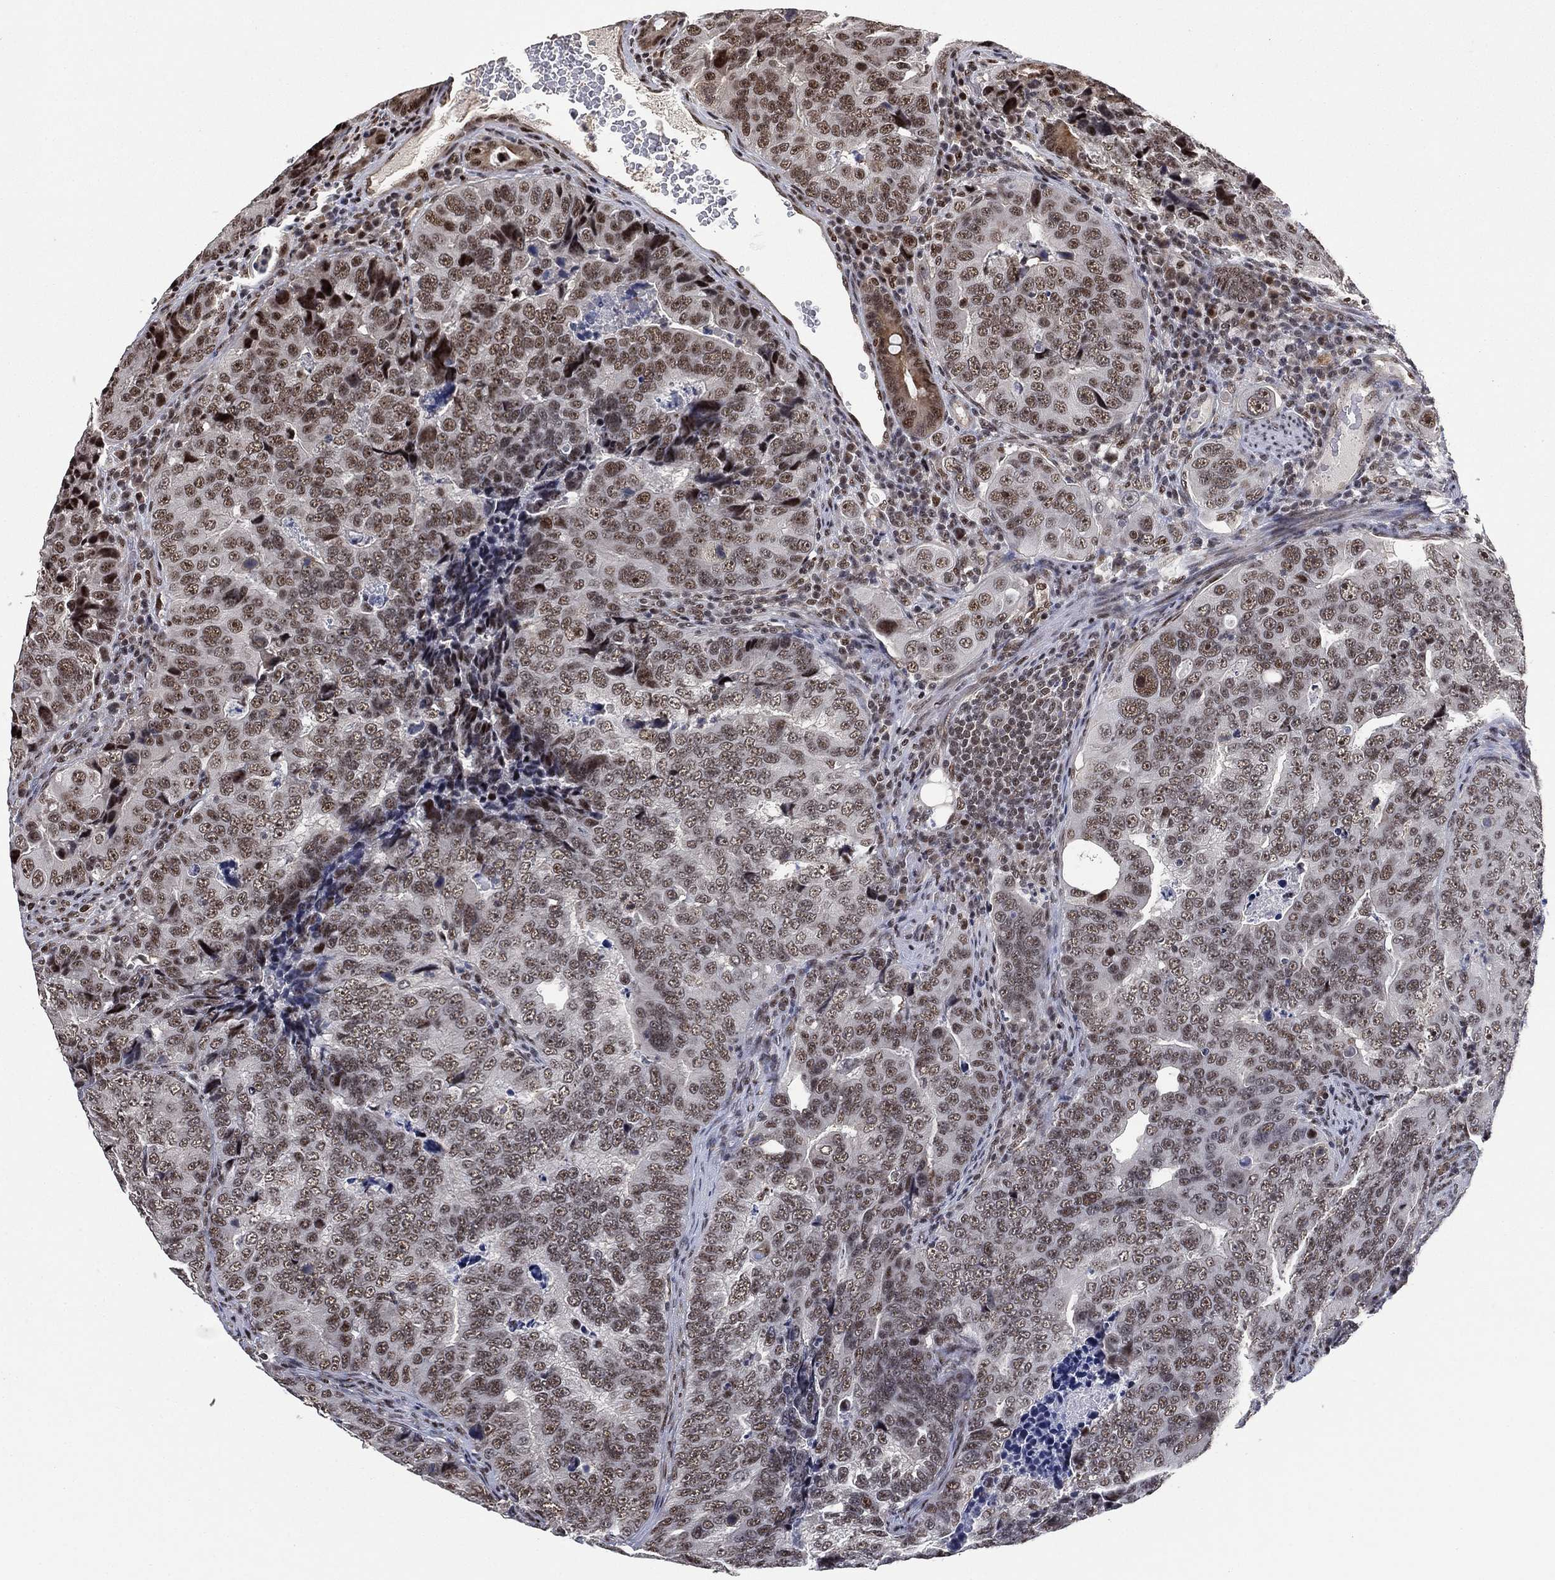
{"staining": {"intensity": "weak", "quantity": "25%-75%", "location": "nuclear"}, "tissue": "colorectal cancer", "cell_type": "Tumor cells", "image_type": "cancer", "snomed": [{"axis": "morphology", "description": "Adenocarcinoma, NOS"}, {"axis": "topography", "description": "Colon"}], "caption": "IHC staining of colorectal adenocarcinoma, which displays low levels of weak nuclear expression in approximately 25%-75% of tumor cells indicating weak nuclear protein positivity. The staining was performed using DAB (3,3'-diaminobenzidine) (brown) for protein detection and nuclei were counterstained in hematoxylin (blue).", "gene": "ZSCAN30", "patient": {"sex": "female", "age": 72}}